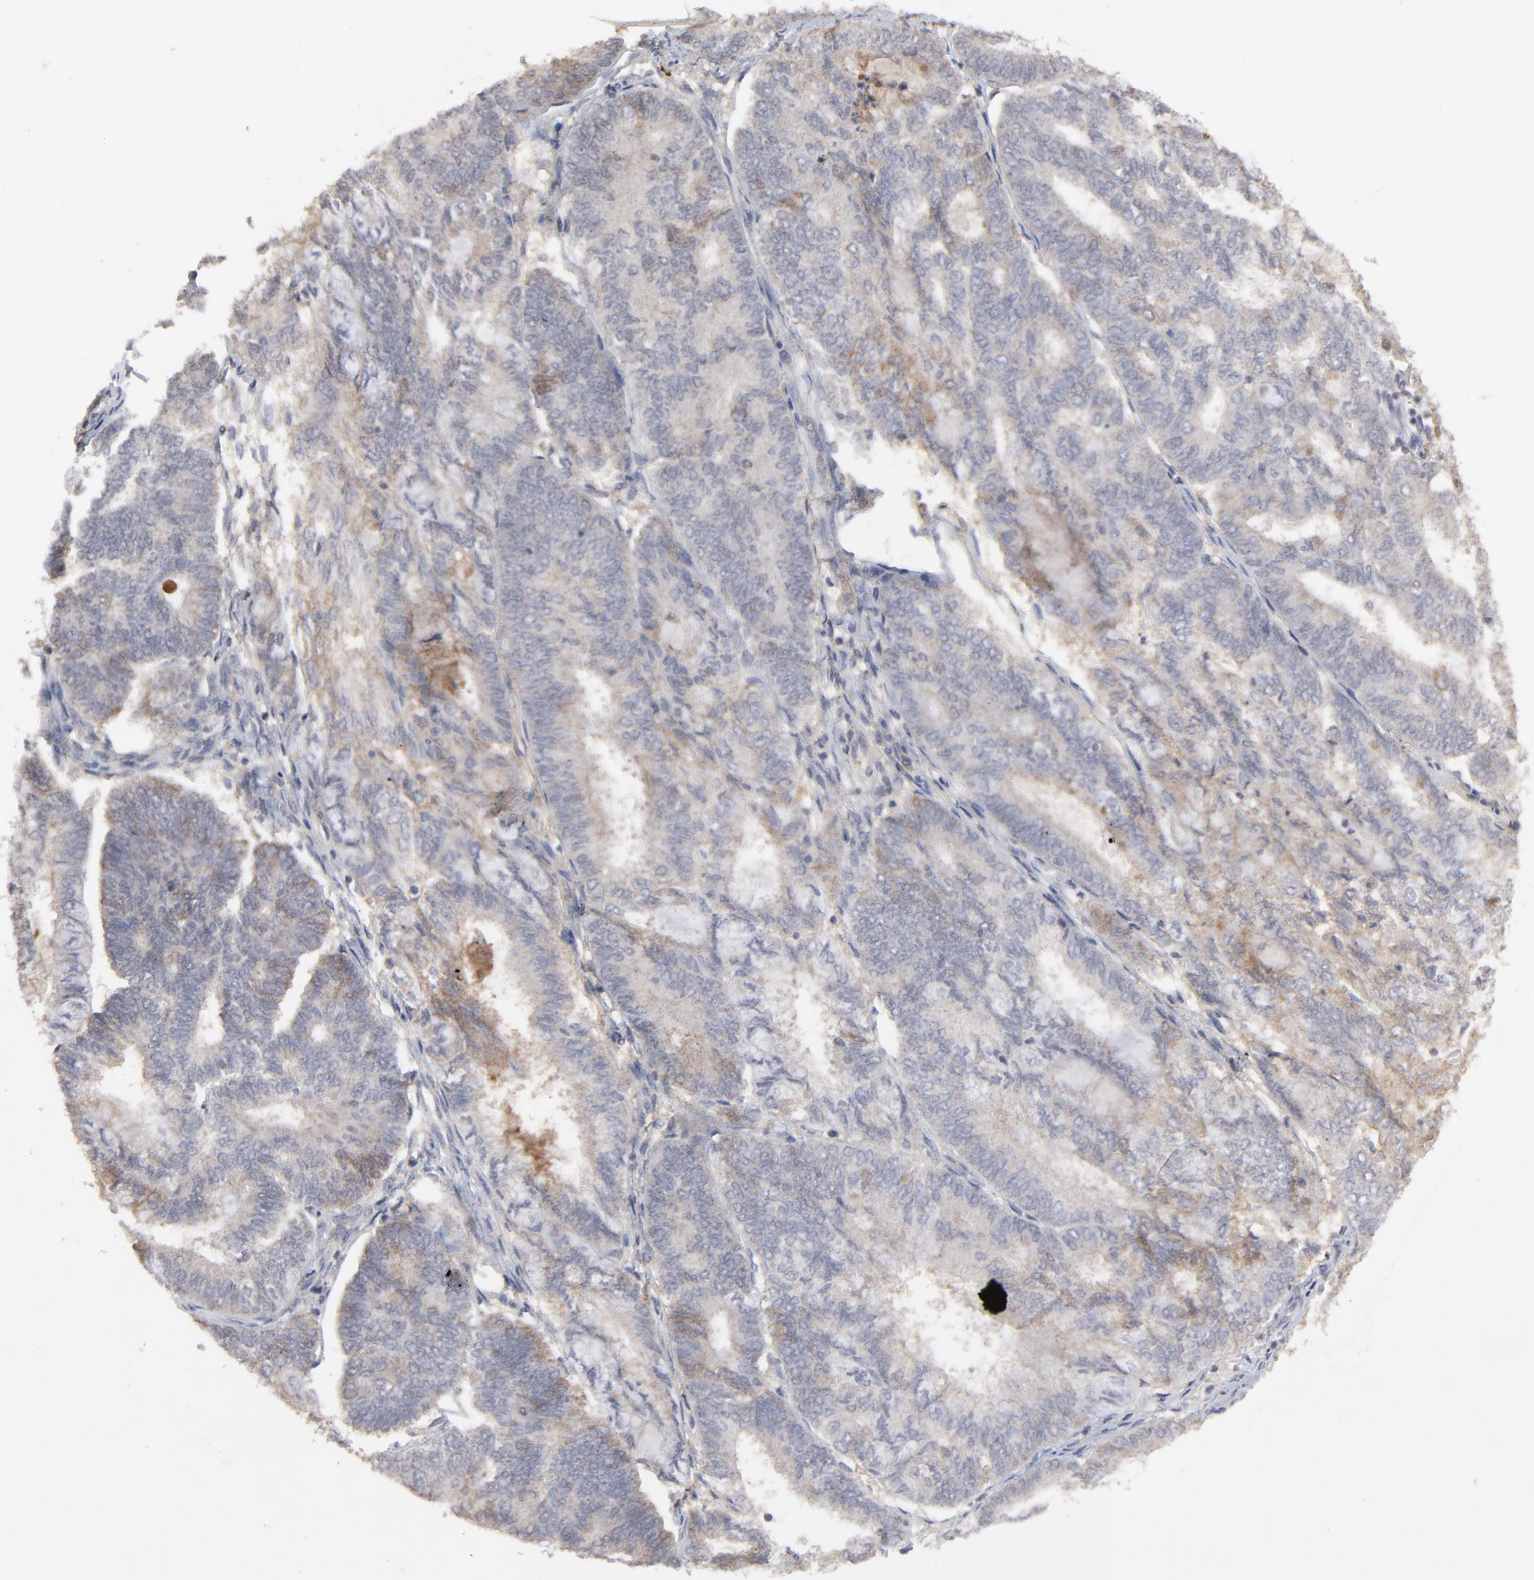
{"staining": {"intensity": "weak", "quantity": "25%-75%", "location": "cytoplasmic/membranous"}, "tissue": "endometrial cancer", "cell_type": "Tumor cells", "image_type": "cancer", "snomed": [{"axis": "morphology", "description": "Adenocarcinoma, NOS"}, {"axis": "topography", "description": "Endometrium"}], "caption": "A high-resolution image shows immunohistochemistry (IHC) staining of endometrial cancer, which displays weak cytoplasmic/membranous positivity in about 25%-75% of tumor cells.", "gene": "VPREB3", "patient": {"sex": "female", "age": 59}}